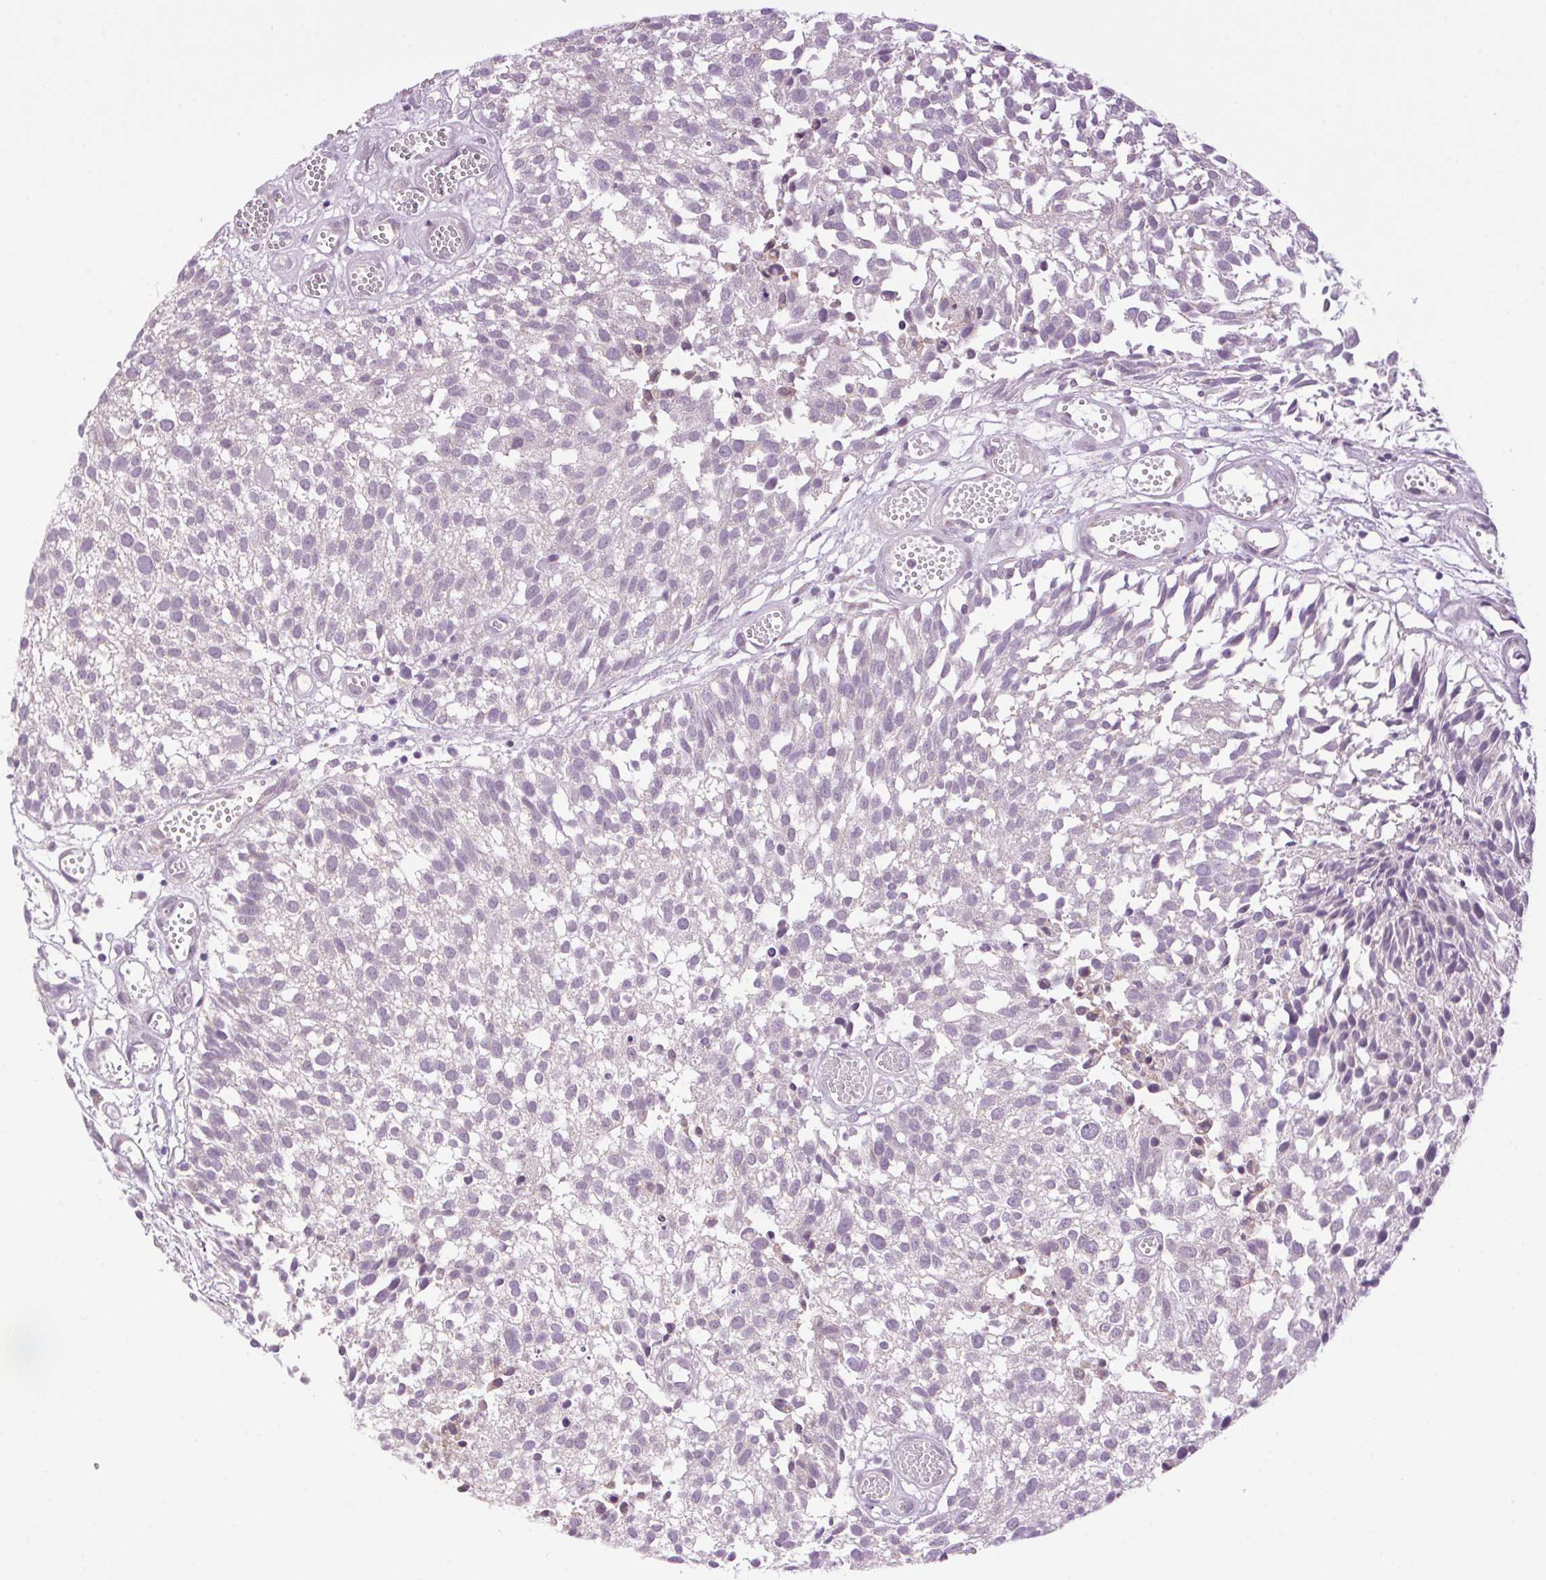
{"staining": {"intensity": "negative", "quantity": "none", "location": "none"}, "tissue": "urothelial cancer", "cell_type": "Tumor cells", "image_type": "cancer", "snomed": [{"axis": "morphology", "description": "Urothelial carcinoma, Low grade"}, {"axis": "topography", "description": "Urinary bladder"}], "caption": "High power microscopy image of an immunohistochemistry (IHC) image of urothelial carcinoma (low-grade), revealing no significant expression in tumor cells.", "gene": "SMIM13", "patient": {"sex": "male", "age": 70}}